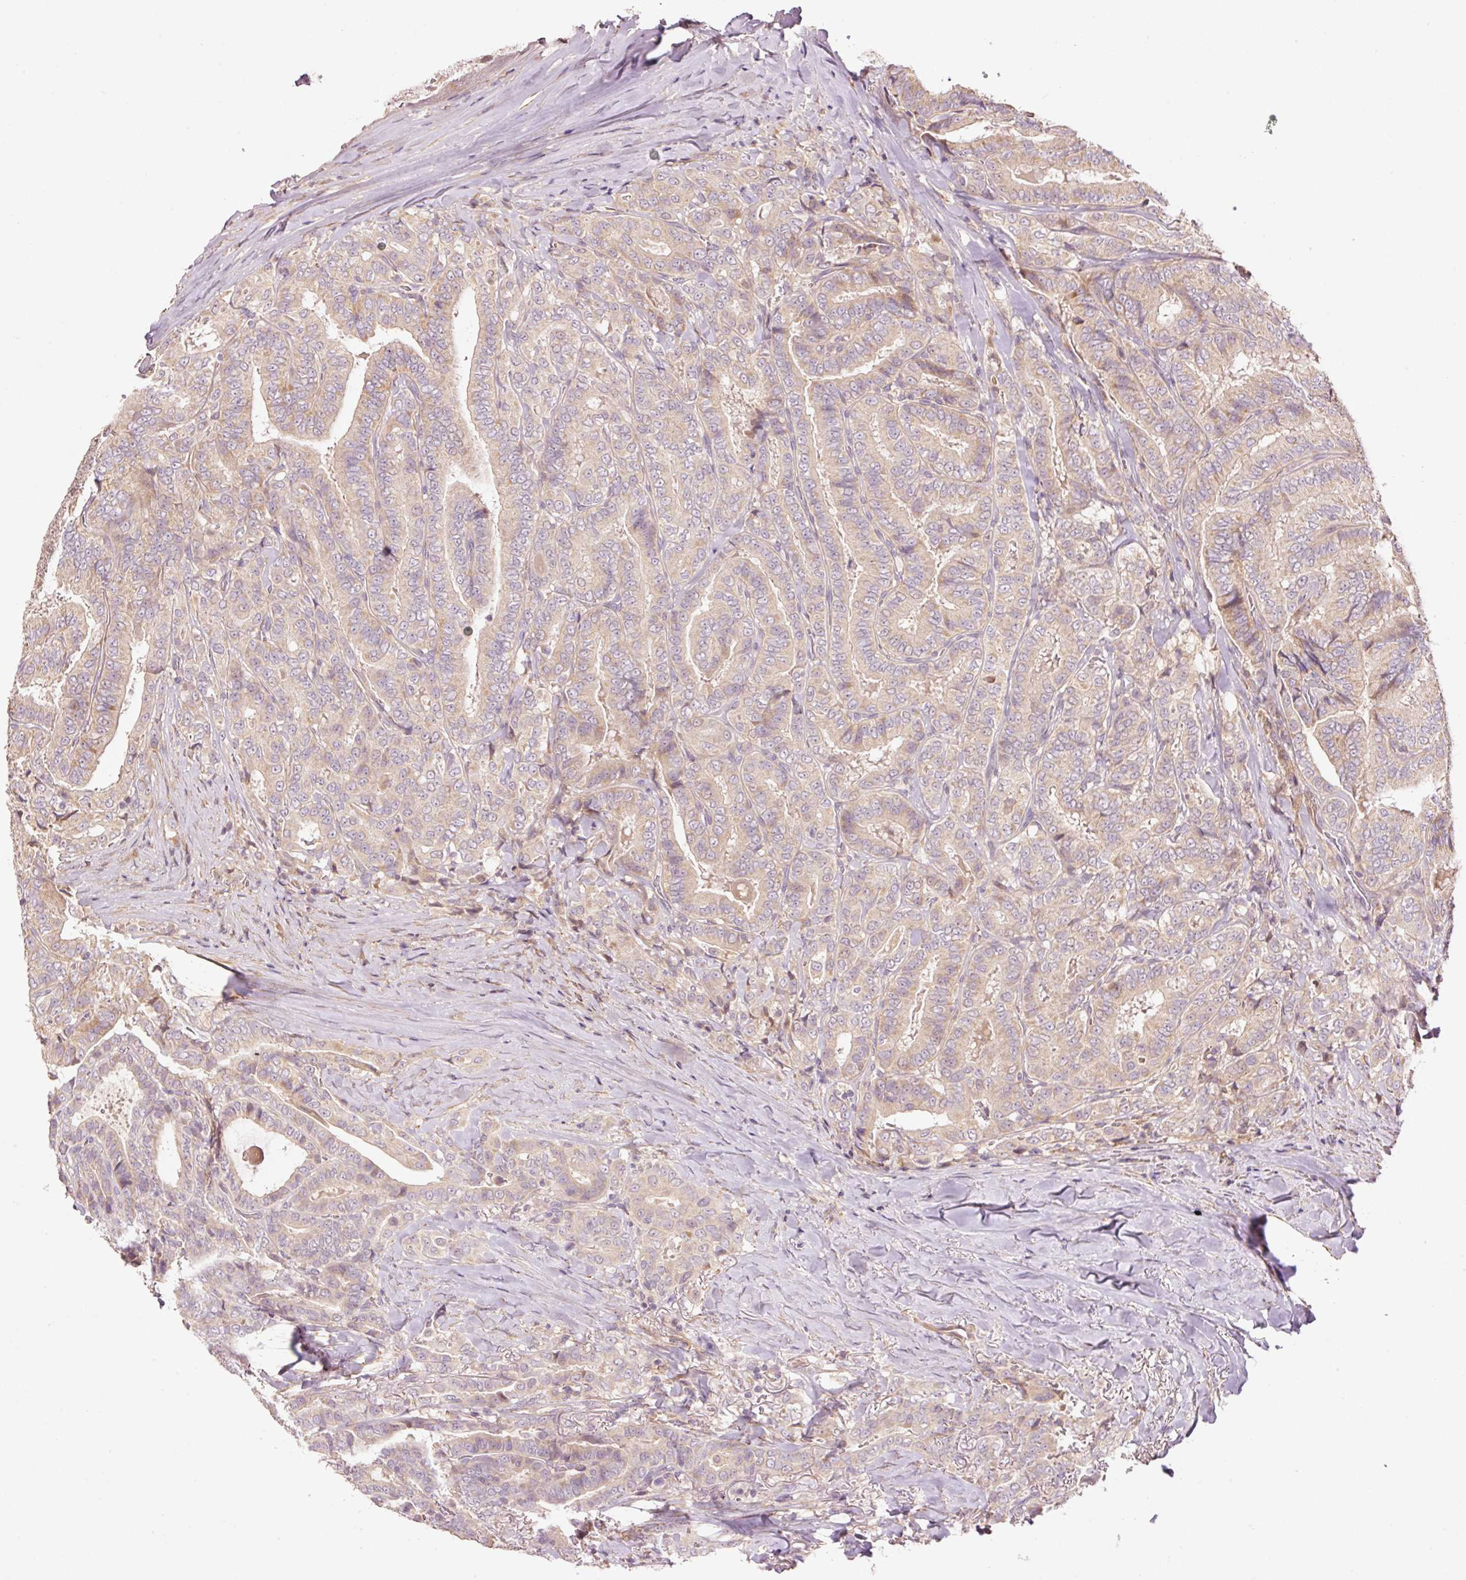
{"staining": {"intensity": "weak", "quantity": "<25%", "location": "cytoplasmic/membranous"}, "tissue": "thyroid cancer", "cell_type": "Tumor cells", "image_type": "cancer", "snomed": [{"axis": "morphology", "description": "Papillary adenocarcinoma, NOS"}, {"axis": "topography", "description": "Thyroid gland"}], "caption": "An IHC image of thyroid cancer (papillary adenocarcinoma) is shown. There is no staining in tumor cells of thyroid cancer (papillary adenocarcinoma).", "gene": "SLC29A3", "patient": {"sex": "male", "age": 61}}